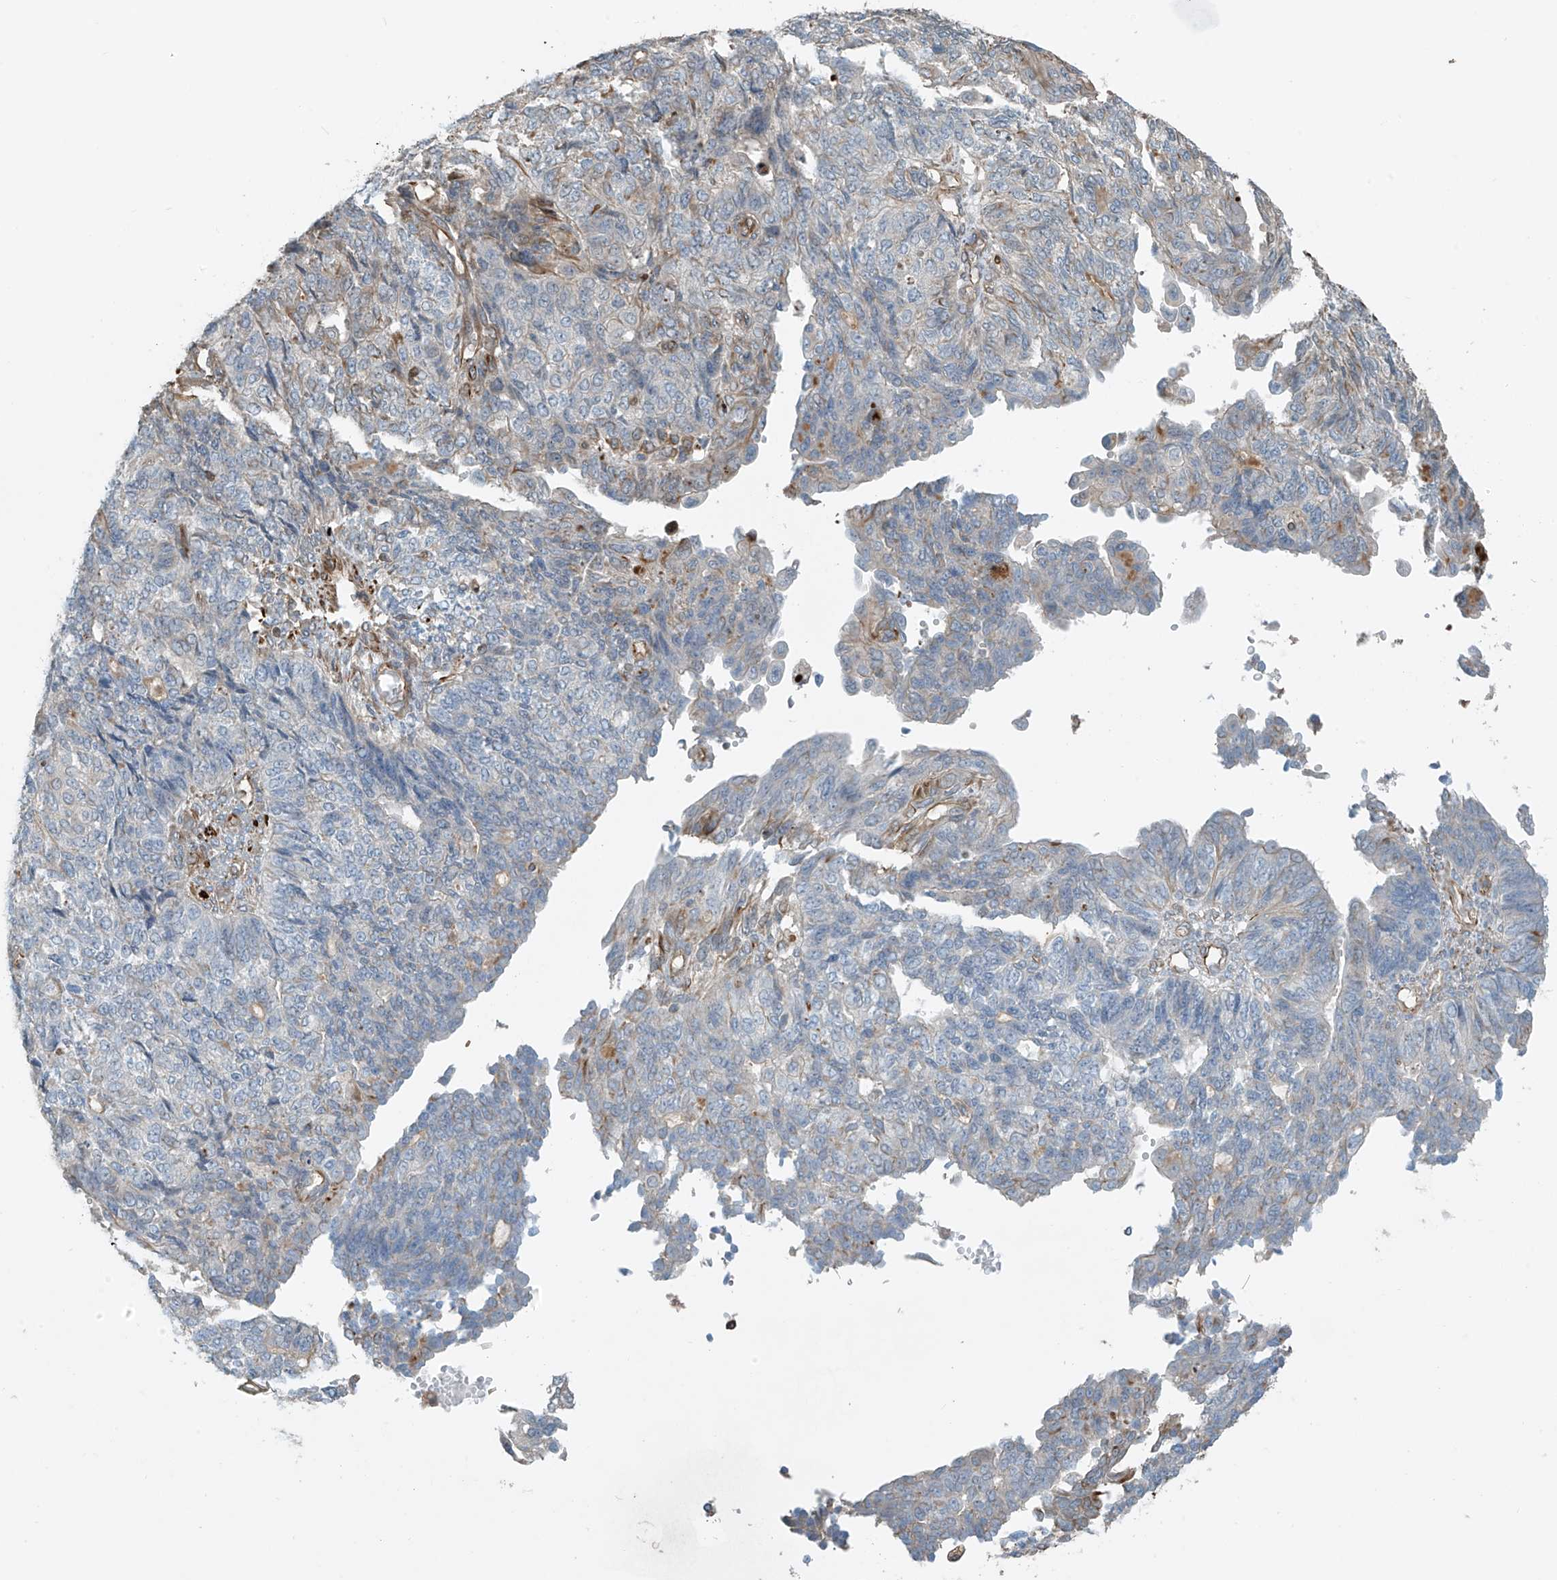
{"staining": {"intensity": "negative", "quantity": "none", "location": "none"}, "tissue": "endometrial cancer", "cell_type": "Tumor cells", "image_type": "cancer", "snomed": [{"axis": "morphology", "description": "Adenocarcinoma, NOS"}, {"axis": "topography", "description": "Endometrium"}], "caption": "Immunohistochemistry micrograph of human endometrial cancer (adenocarcinoma) stained for a protein (brown), which demonstrates no expression in tumor cells. (Immunohistochemistry (ihc), brightfield microscopy, high magnification).", "gene": "SH3BGRL3", "patient": {"sex": "female", "age": 32}}